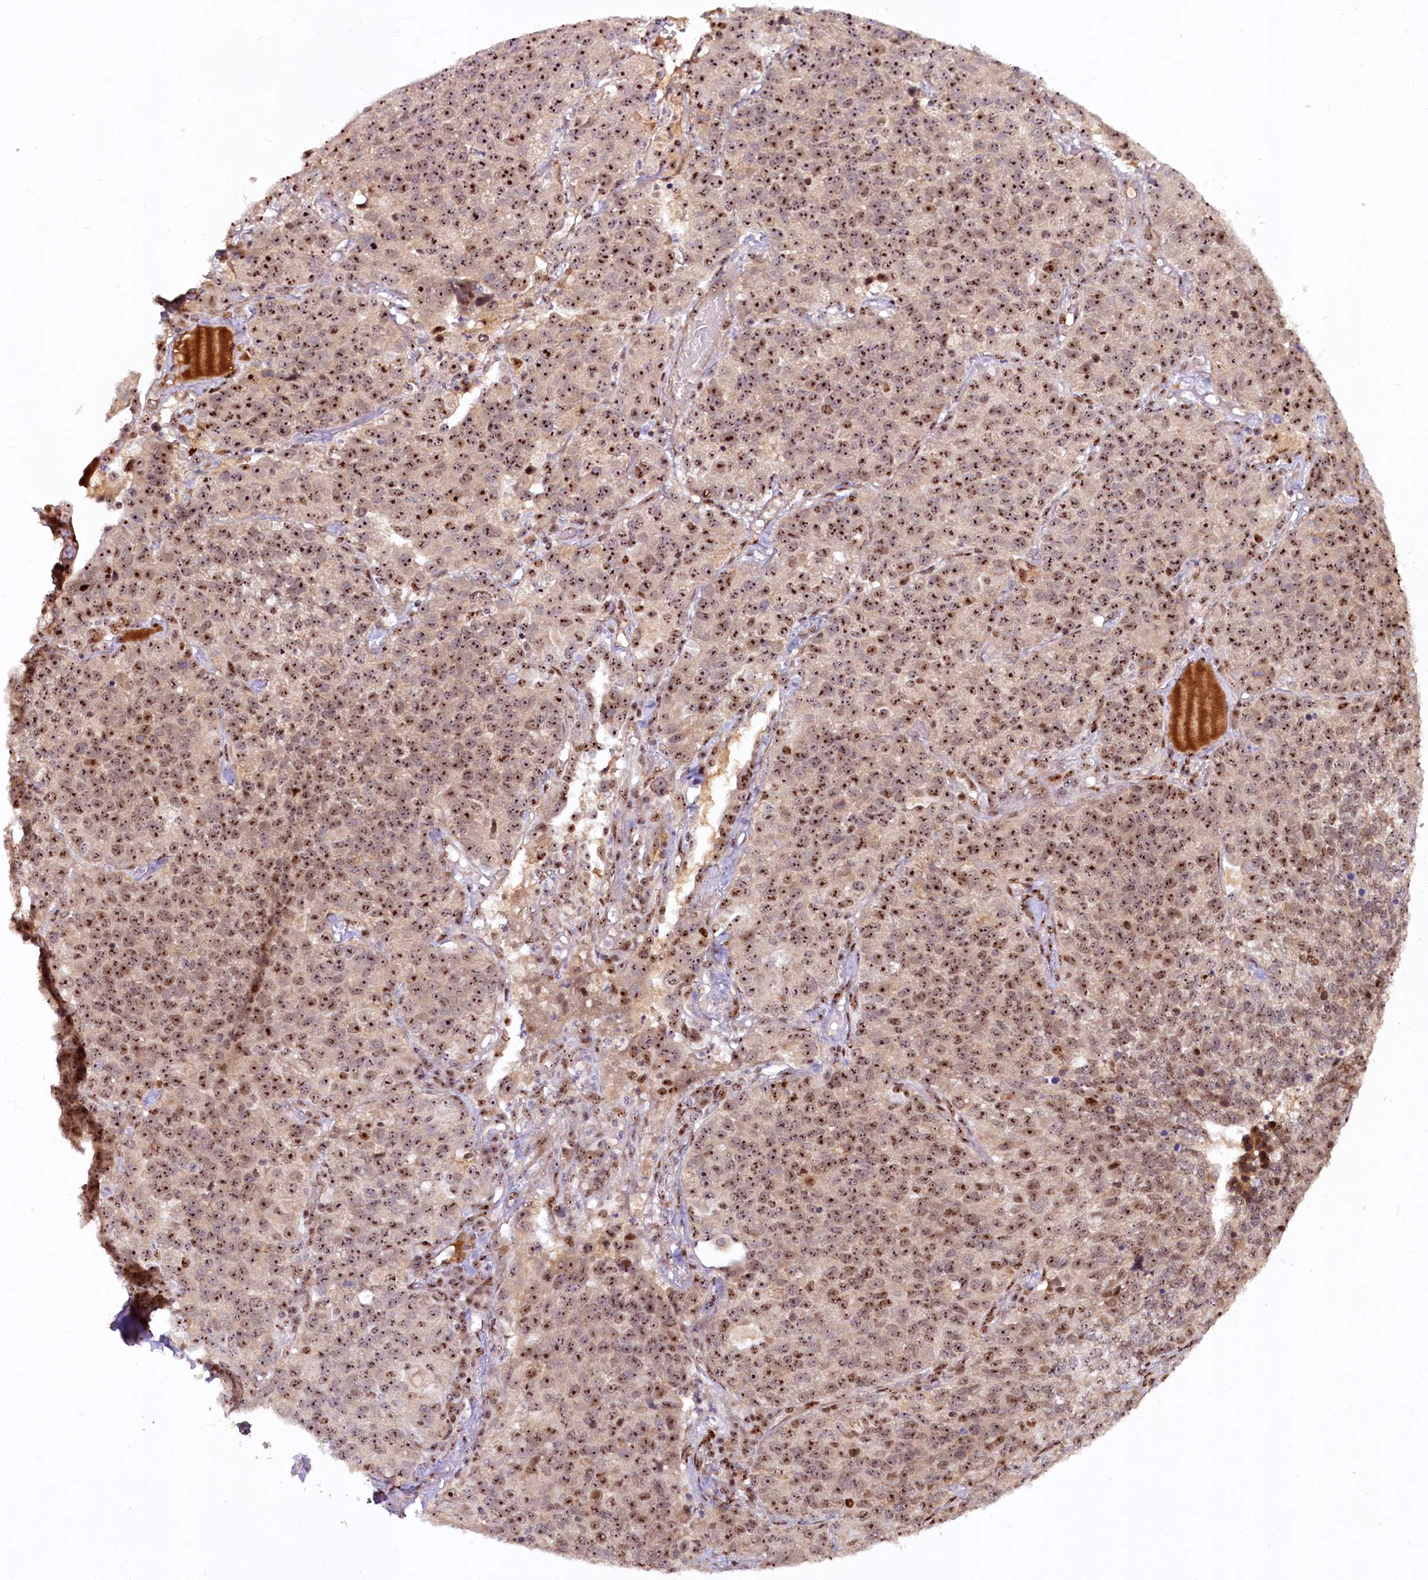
{"staining": {"intensity": "moderate", "quantity": ">75%", "location": "nuclear"}, "tissue": "lung cancer", "cell_type": "Tumor cells", "image_type": "cancer", "snomed": [{"axis": "morphology", "description": "Adenocarcinoma, NOS"}, {"axis": "topography", "description": "Lung"}], "caption": "Lung cancer (adenocarcinoma) stained with a protein marker displays moderate staining in tumor cells.", "gene": "TCOF1", "patient": {"sex": "male", "age": 49}}